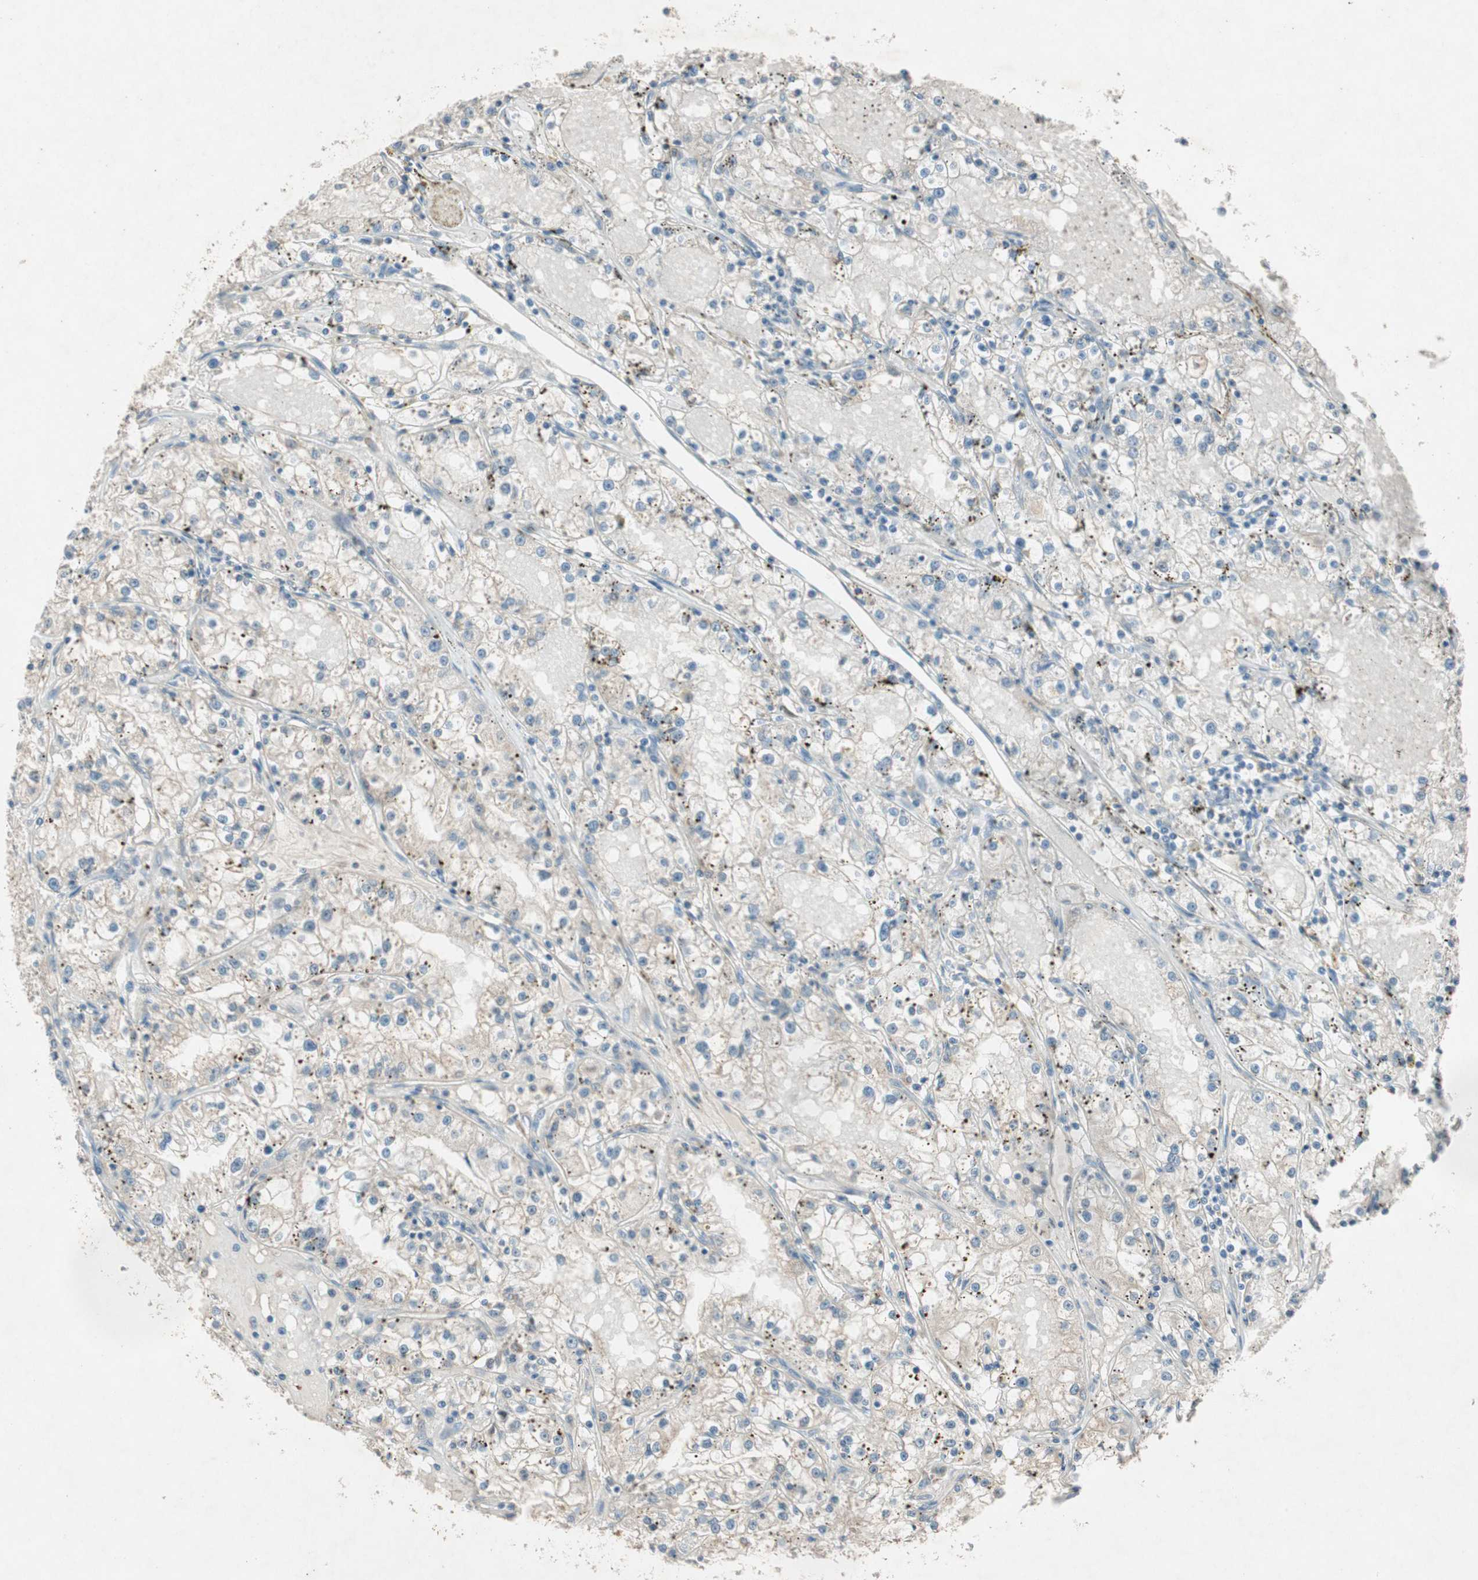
{"staining": {"intensity": "weak", "quantity": "<25%", "location": "cytoplasmic/membranous"}, "tissue": "renal cancer", "cell_type": "Tumor cells", "image_type": "cancer", "snomed": [{"axis": "morphology", "description": "Adenocarcinoma, NOS"}, {"axis": "topography", "description": "Kidney"}], "caption": "Renal adenocarcinoma stained for a protein using immunohistochemistry (IHC) shows no expression tumor cells.", "gene": "NCLN", "patient": {"sex": "male", "age": 56}}